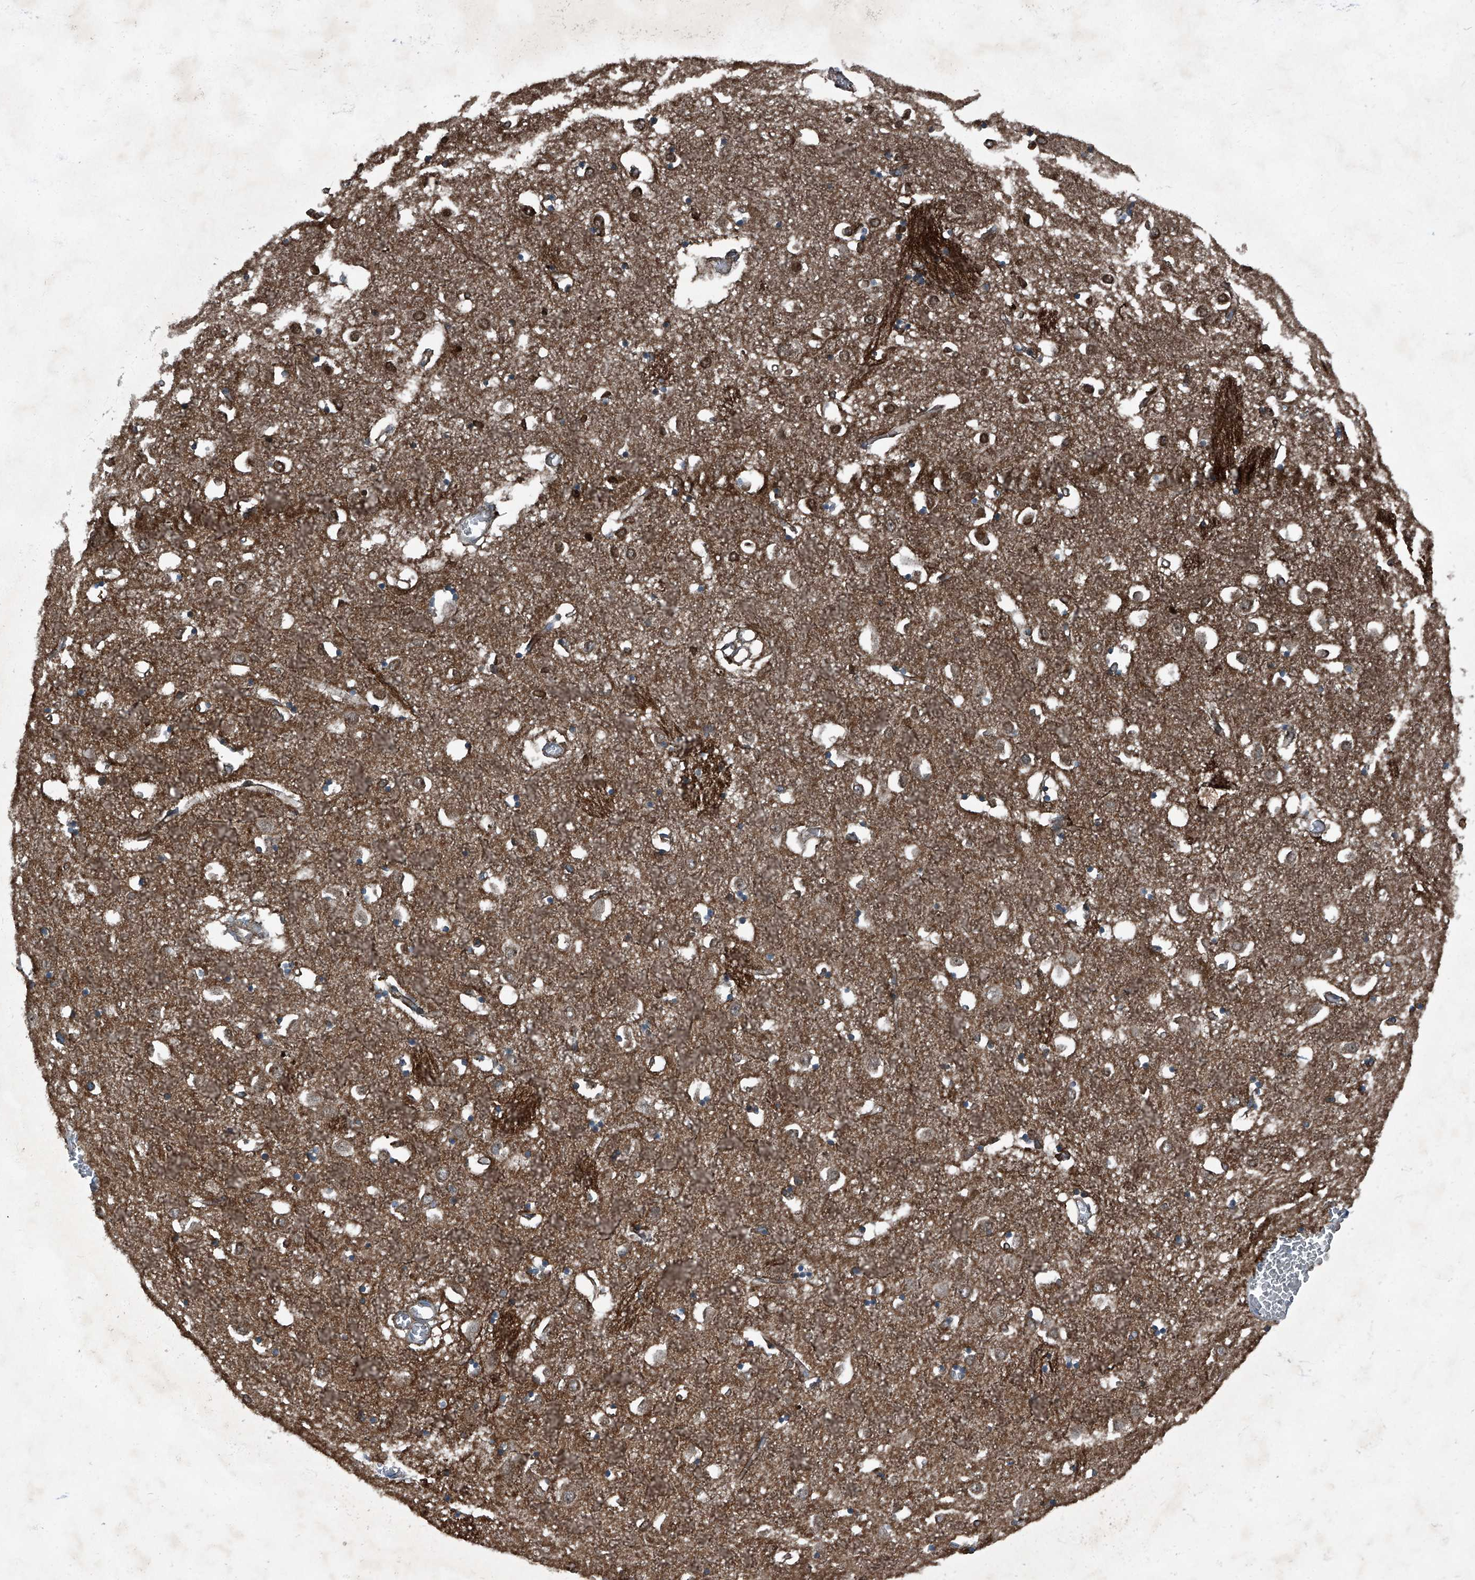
{"staining": {"intensity": "moderate", "quantity": "<25%", "location": "cytoplasmic/membranous,nuclear"}, "tissue": "caudate", "cell_type": "Glial cells", "image_type": "normal", "snomed": [{"axis": "morphology", "description": "Normal tissue, NOS"}, {"axis": "topography", "description": "Lateral ventricle wall"}], "caption": "IHC image of unremarkable human caudate stained for a protein (brown), which displays low levels of moderate cytoplasmic/membranous,nuclear positivity in approximately <25% of glial cells.", "gene": "SENP2", "patient": {"sex": "male", "age": 70}}